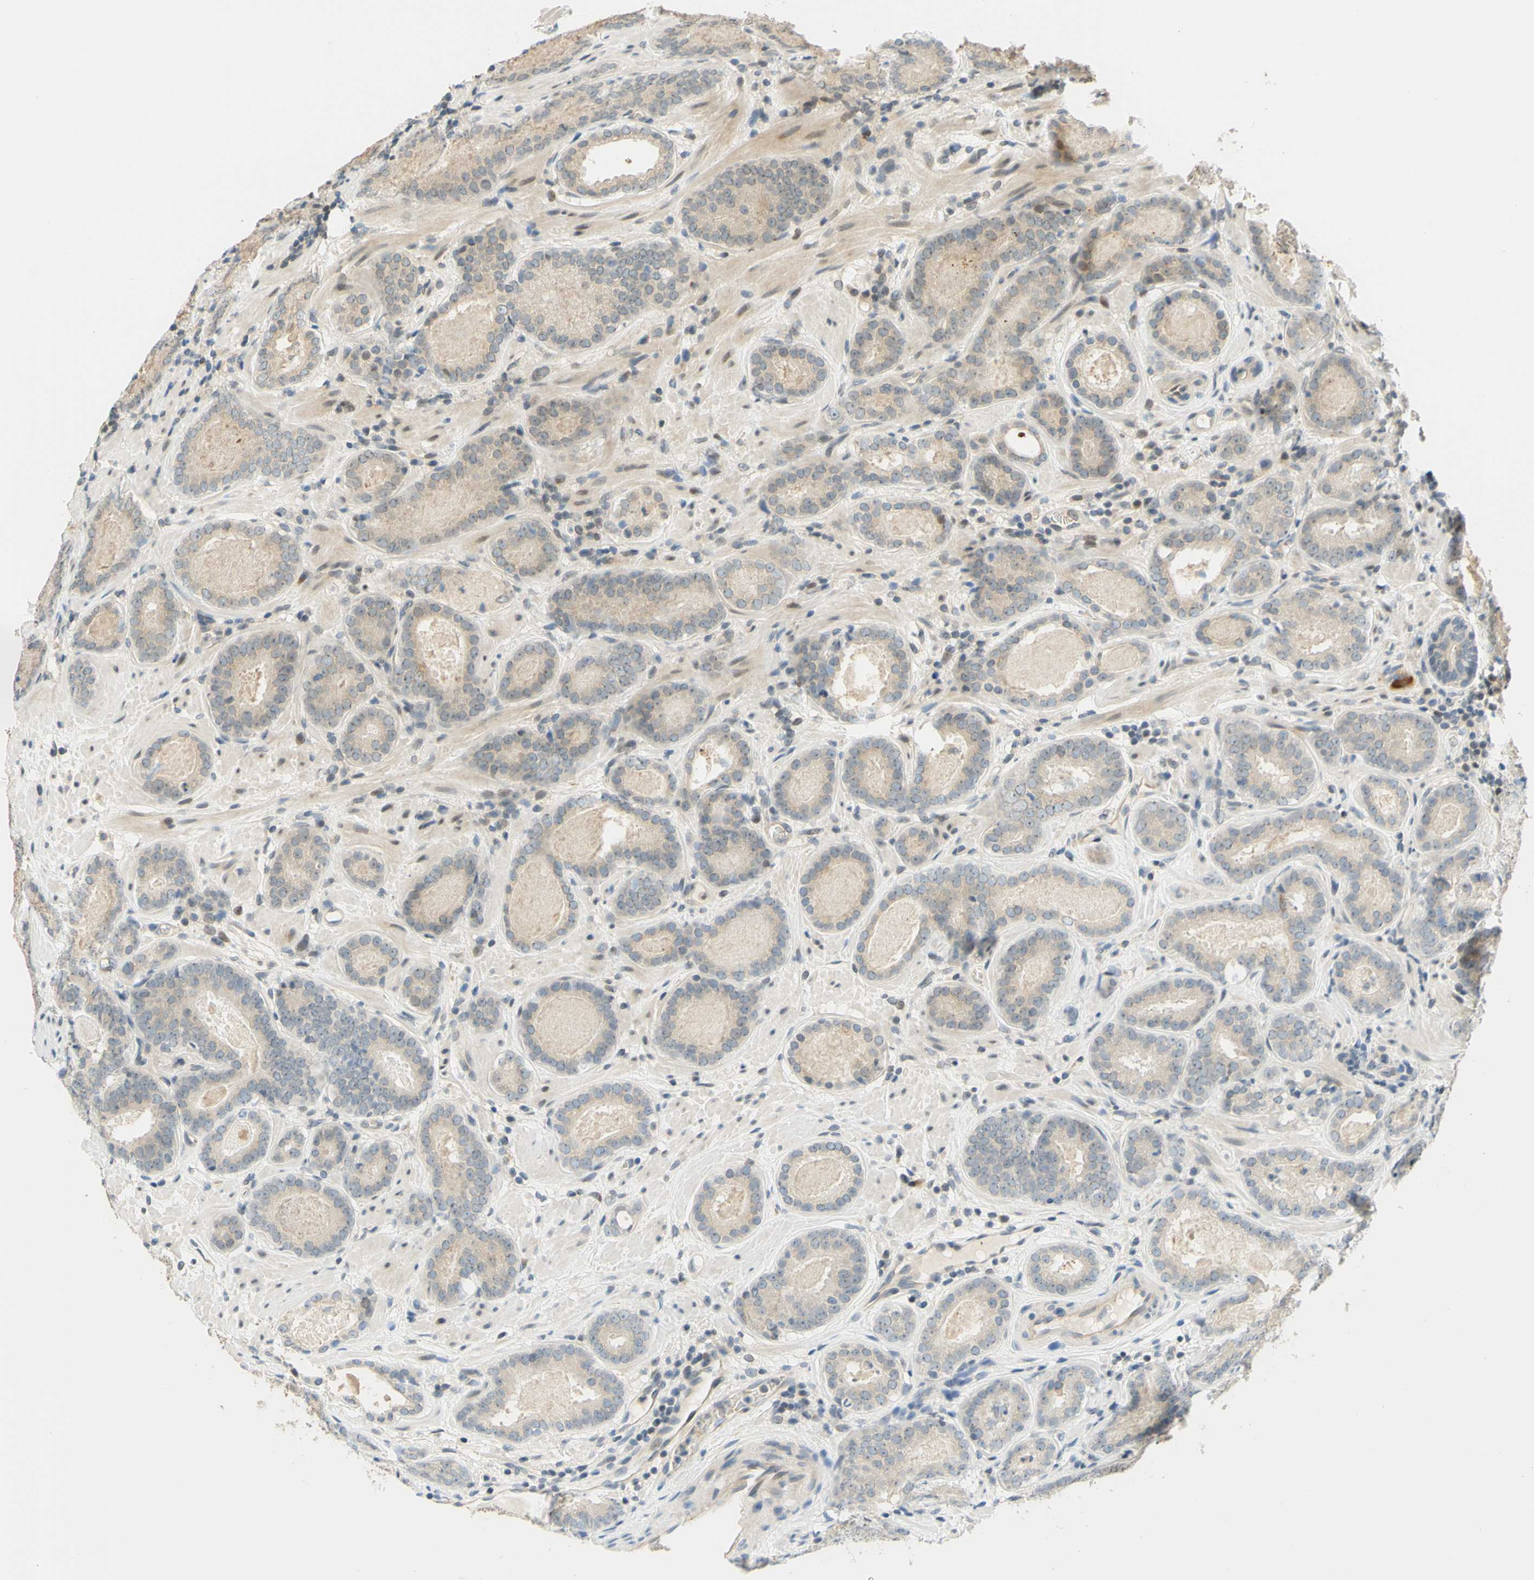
{"staining": {"intensity": "weak", "quantity": ">75%", "location": "cytoplasmic/membranous"}, "tissue": "prostate cancer", "cell_type": "Tumor cells", "image_type": "cancer", "snomed": [{"axis": "morphology", "description": "Adenocarcinoma, Low grade"}, {"axis": "topography", "description": "Prostate"}], "caption": "Low-grade adenocarcinoma (prostate) was stained to show a protein in brown. There is low levels of weak cytoplasmic/membranous positivity in about >75% of tumor cells.", "gene": "C2CD2L", "patient": {"sex": "male", "age": 69}}